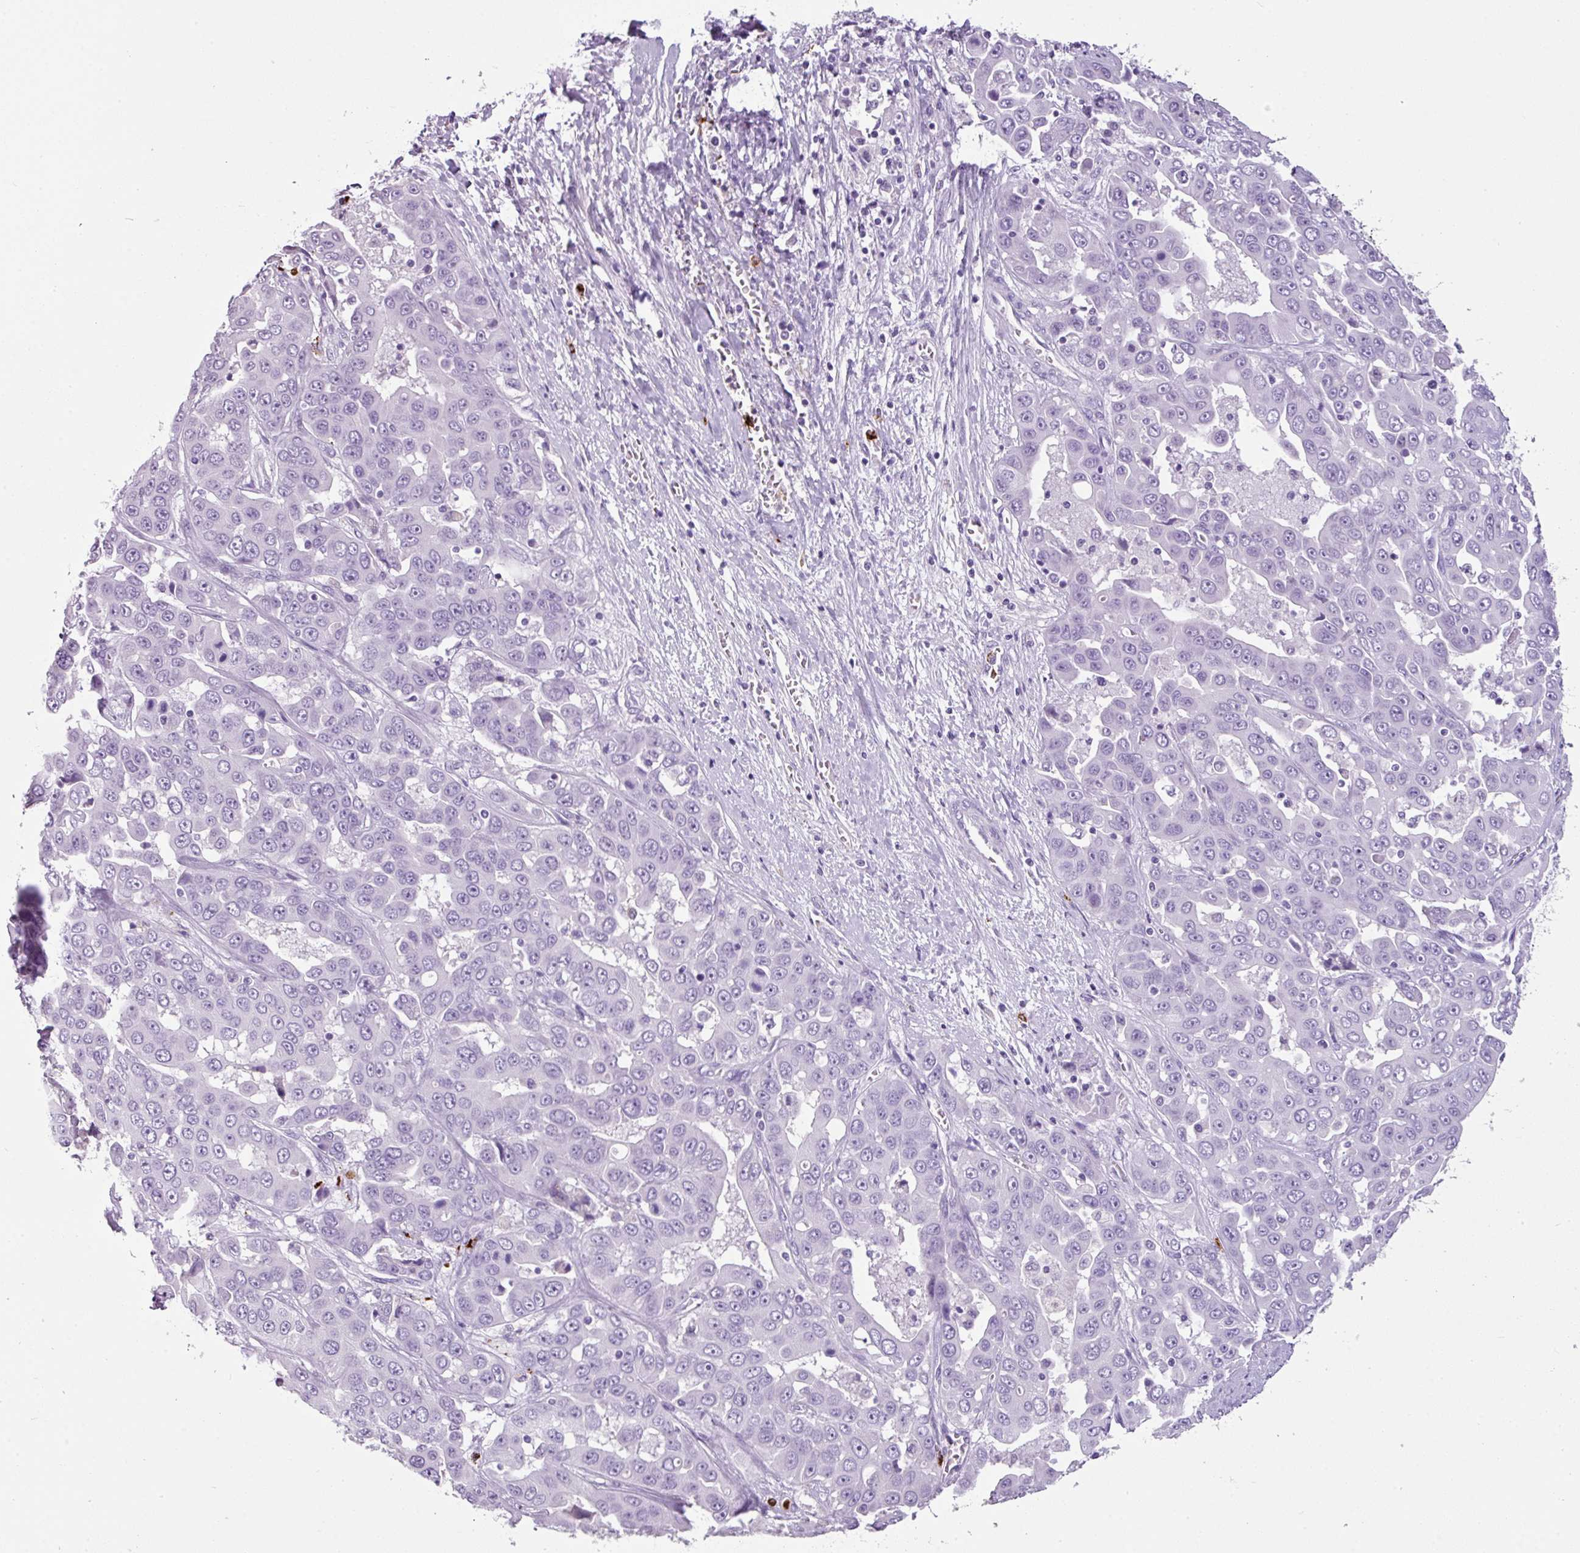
{"staining": {"intensity": "negative", "quantity": "none", "location": "none"}, "tissue": "liver cancer", "cell_type": "Tumor cells", "image_type": "cancer", "snomed": [{"axis": "morphology", "description": "Cholangiocarcinoma"}, {"axis": "topography", "description": "Liver"}], "caption": "The immunohistochemistry (IHC) micrograph has no significant positivity in tumor cells of liver cancer (cholangiocarcinoma) tissue. (Brightfield microscopy of DAB (3,3'-diaminobenzidine) immunohistochemistry (IHC) at high magnification).", "gene": "CTSG", "patient": {"sex": "female", "age": 52}}